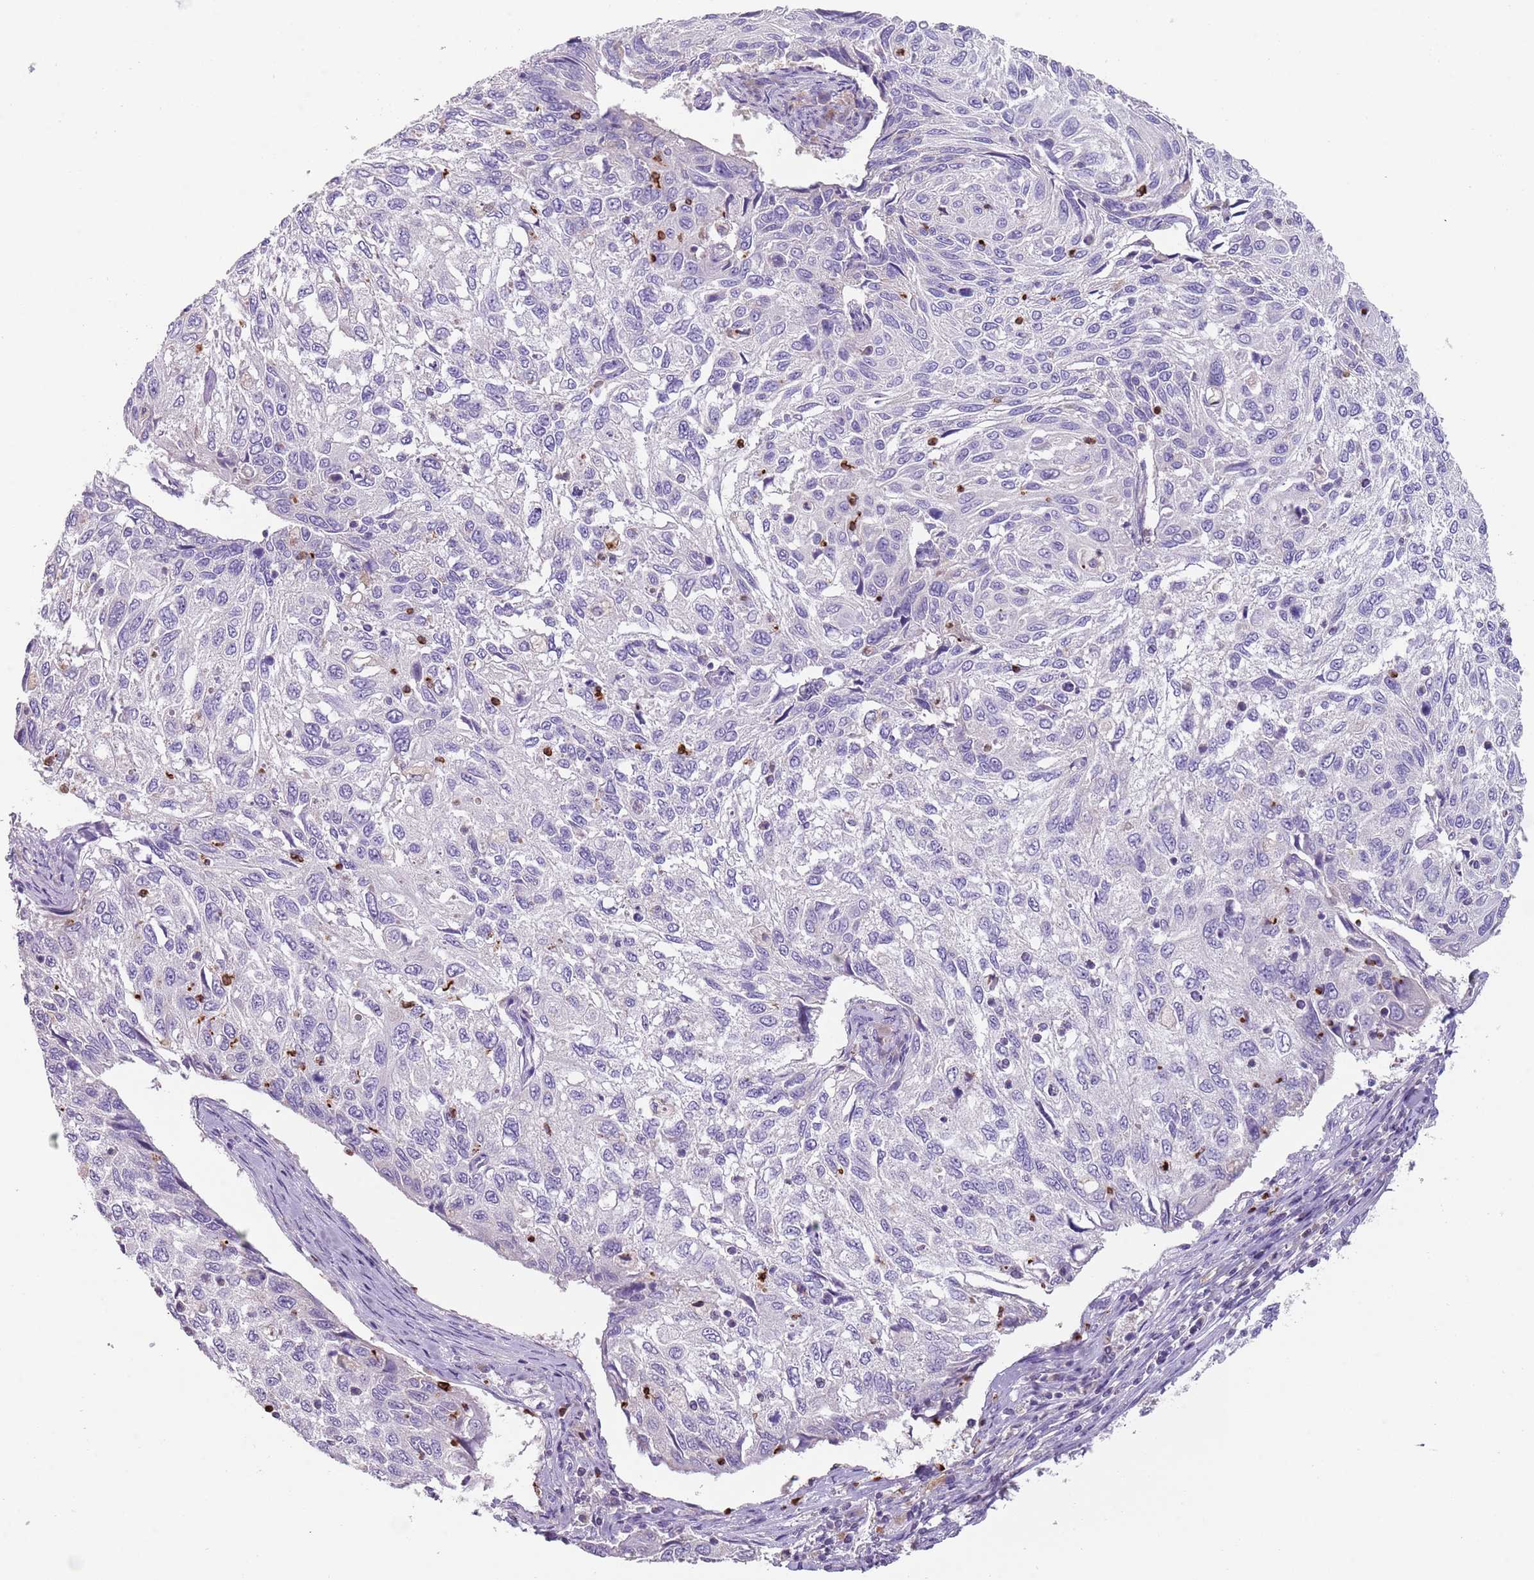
{"staining": {"intensity": "negative", "quantity": "none", "location": "none"}, "tissue": "cervical cancer", "cell_type": "Tumor cells", "image_type": "cancer", "snomed": [{"axis": "morphology", "description": "Squamous cell carcinoma, NOS"}, {"axis": "topography", "description": "Cervix"}], "caption": "Cervical cancer (squamous cell carcinoma) was stained to show a protein in brown. There is no significant staining in tumor cells.", "gene": "TMEM251", "patient": {"sex": "female", "age": 70}}